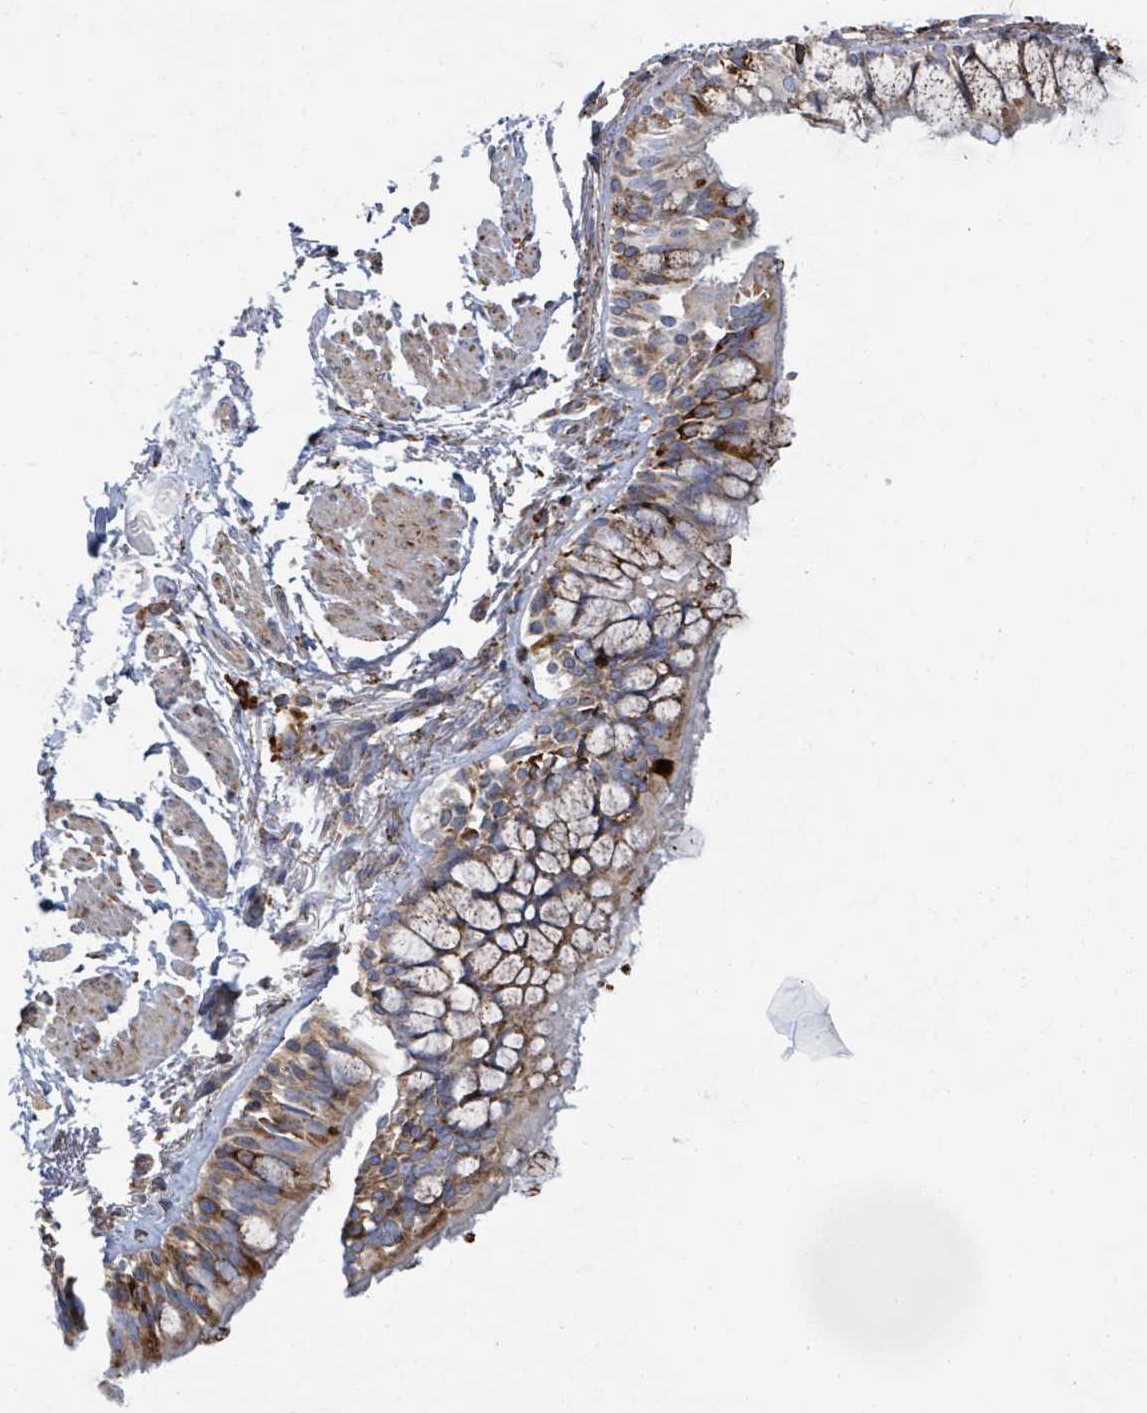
{"staining": {"intensity": "strong", "quantity": "25%-75%", "location": "cytoplasmic/membranous"}, "tissue": "bronchus", "cell_type": "Respiratory epithelial cells", "image_type": "normal", "snomed": [{"axis": "morphology", "description": "Normal tissue, NOS"}, {"axis": "topography", "description": "Bronchus"}], "caption": "High-power microscopy captured an immunohistochemistry (IHC) photomicrograph of normal bronchus, revealing strong cytoplasmic/membranous expression in about 25%-75% of respiratory epithelial cells. Nuclei are stained in blue.", "gene": "RFPL4AL1", "patient": {"sex": "male", "age": 70}}